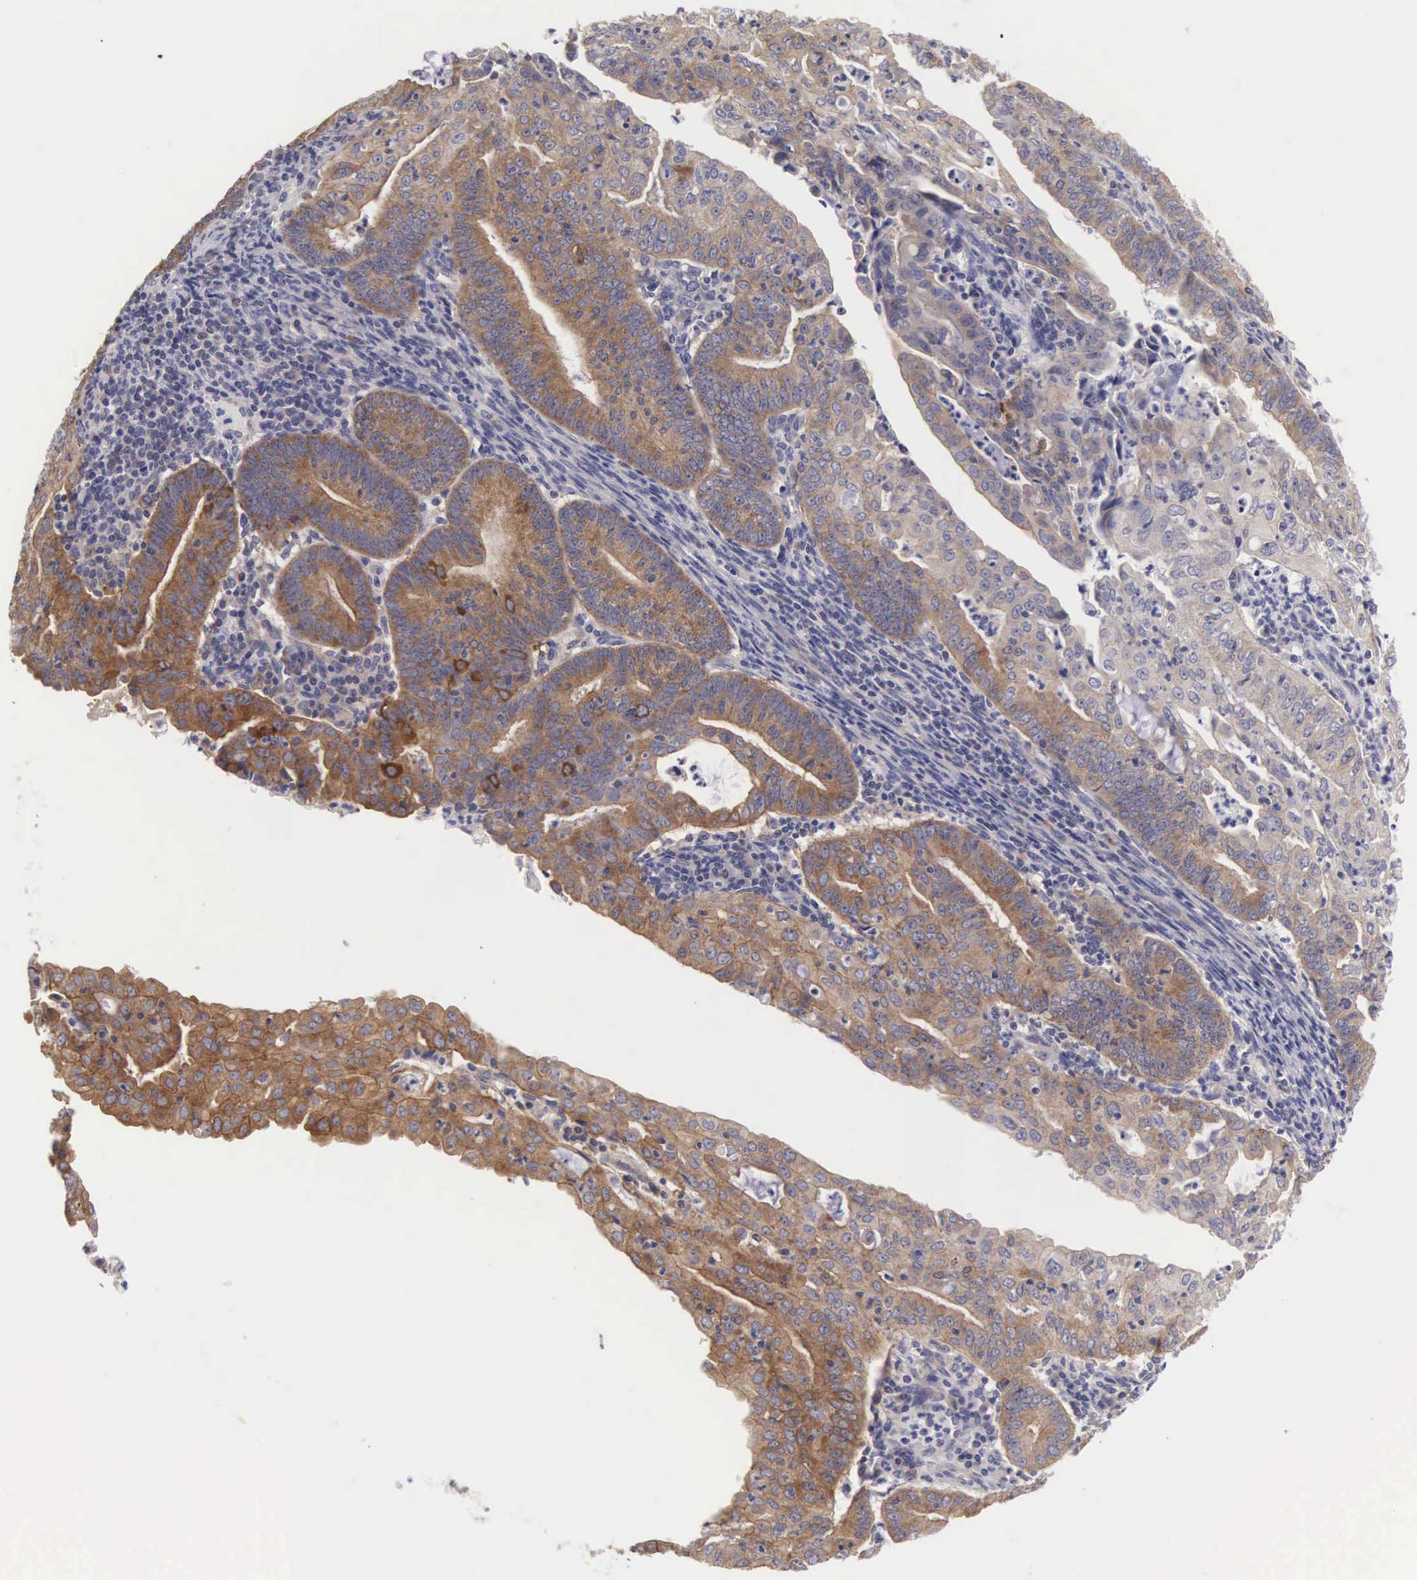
{"staining": {"intensity": "strong", "quantity": ">75%", "location": "cytoplasmic/membranous"}, "tissue": "endometrial cancer", "cell_type": "Tumor cells", "image_type": "cancer", "snomed": [{"axis": "morphology", "description": "Adenocarcinoma, NOS"}, {"axis": "topography", "description": "Endometrium"}], "caption": "High-power microscopy captured an immunohistochemistry micrograph of endometrial adenocarcinoma, revealing strong cytoplasmic/membranous staining in about >75% of tumor cells. Immunohistochemistry (ihc) stains the protein in brown and the nuclei are stained blue.", "gene": "TXLNG", "patient": {"sex": "female", "age": 60}}